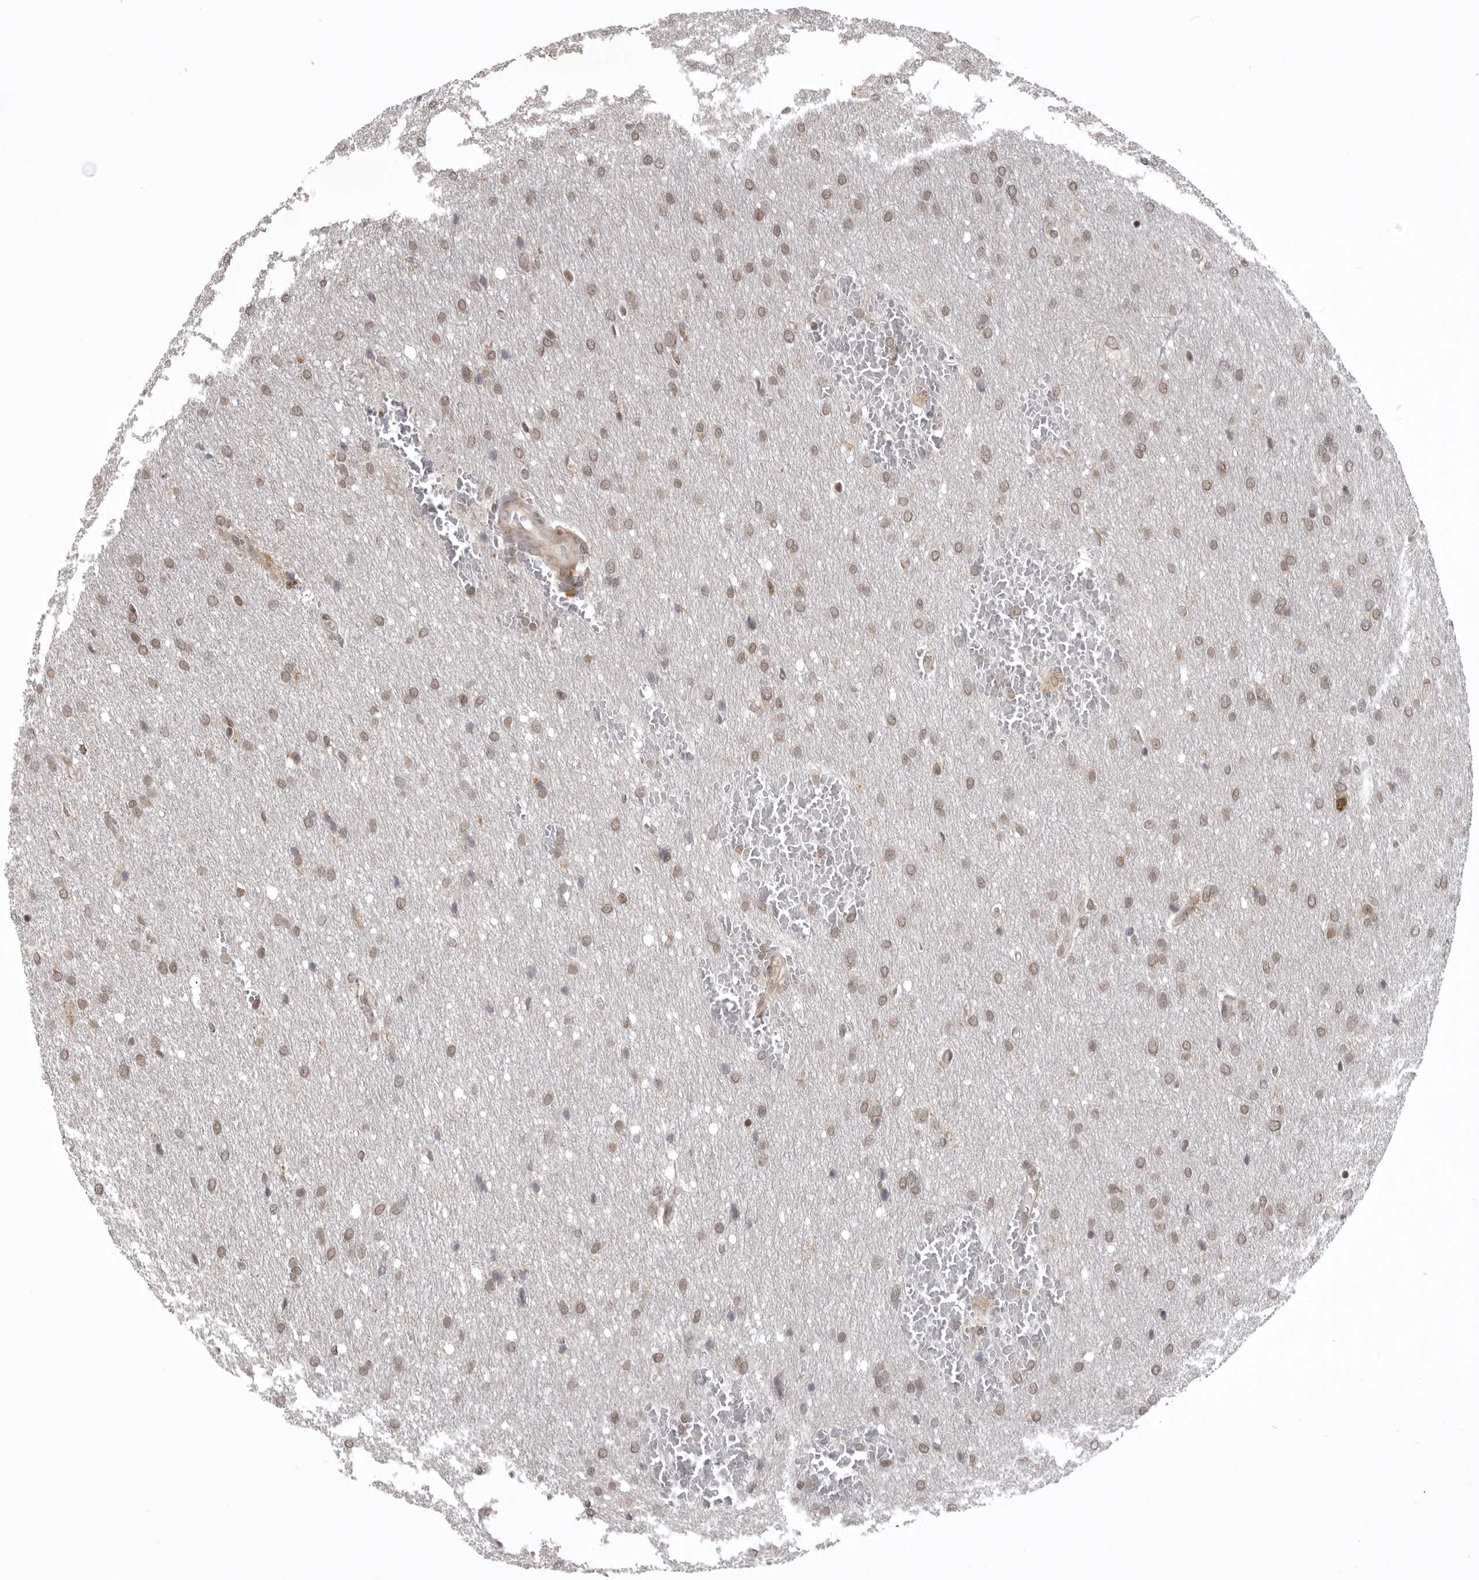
{"staining": {"intensity": "weak", "quantity": "25%-75%", "location": "nuclear"}, "tissue": "glioma", "cell_type": "Tumor cells", "image_type": "cancer", "snomed": [{"axis": "morphology", "description": "Glioma, malignant, Low grade"}, {"axis": "topography", "description": "Brain"}], "caption": "A low amount of weak nuclear positivity is appreciated in about 25%-75% of tumor cells in malignant glioma (low-grade) tissue. (brown staining indicates protein expression, while blue staining denotes nuclei).", "gene": "C1orf109", "patient": {"sex": "female", "age": 37}}